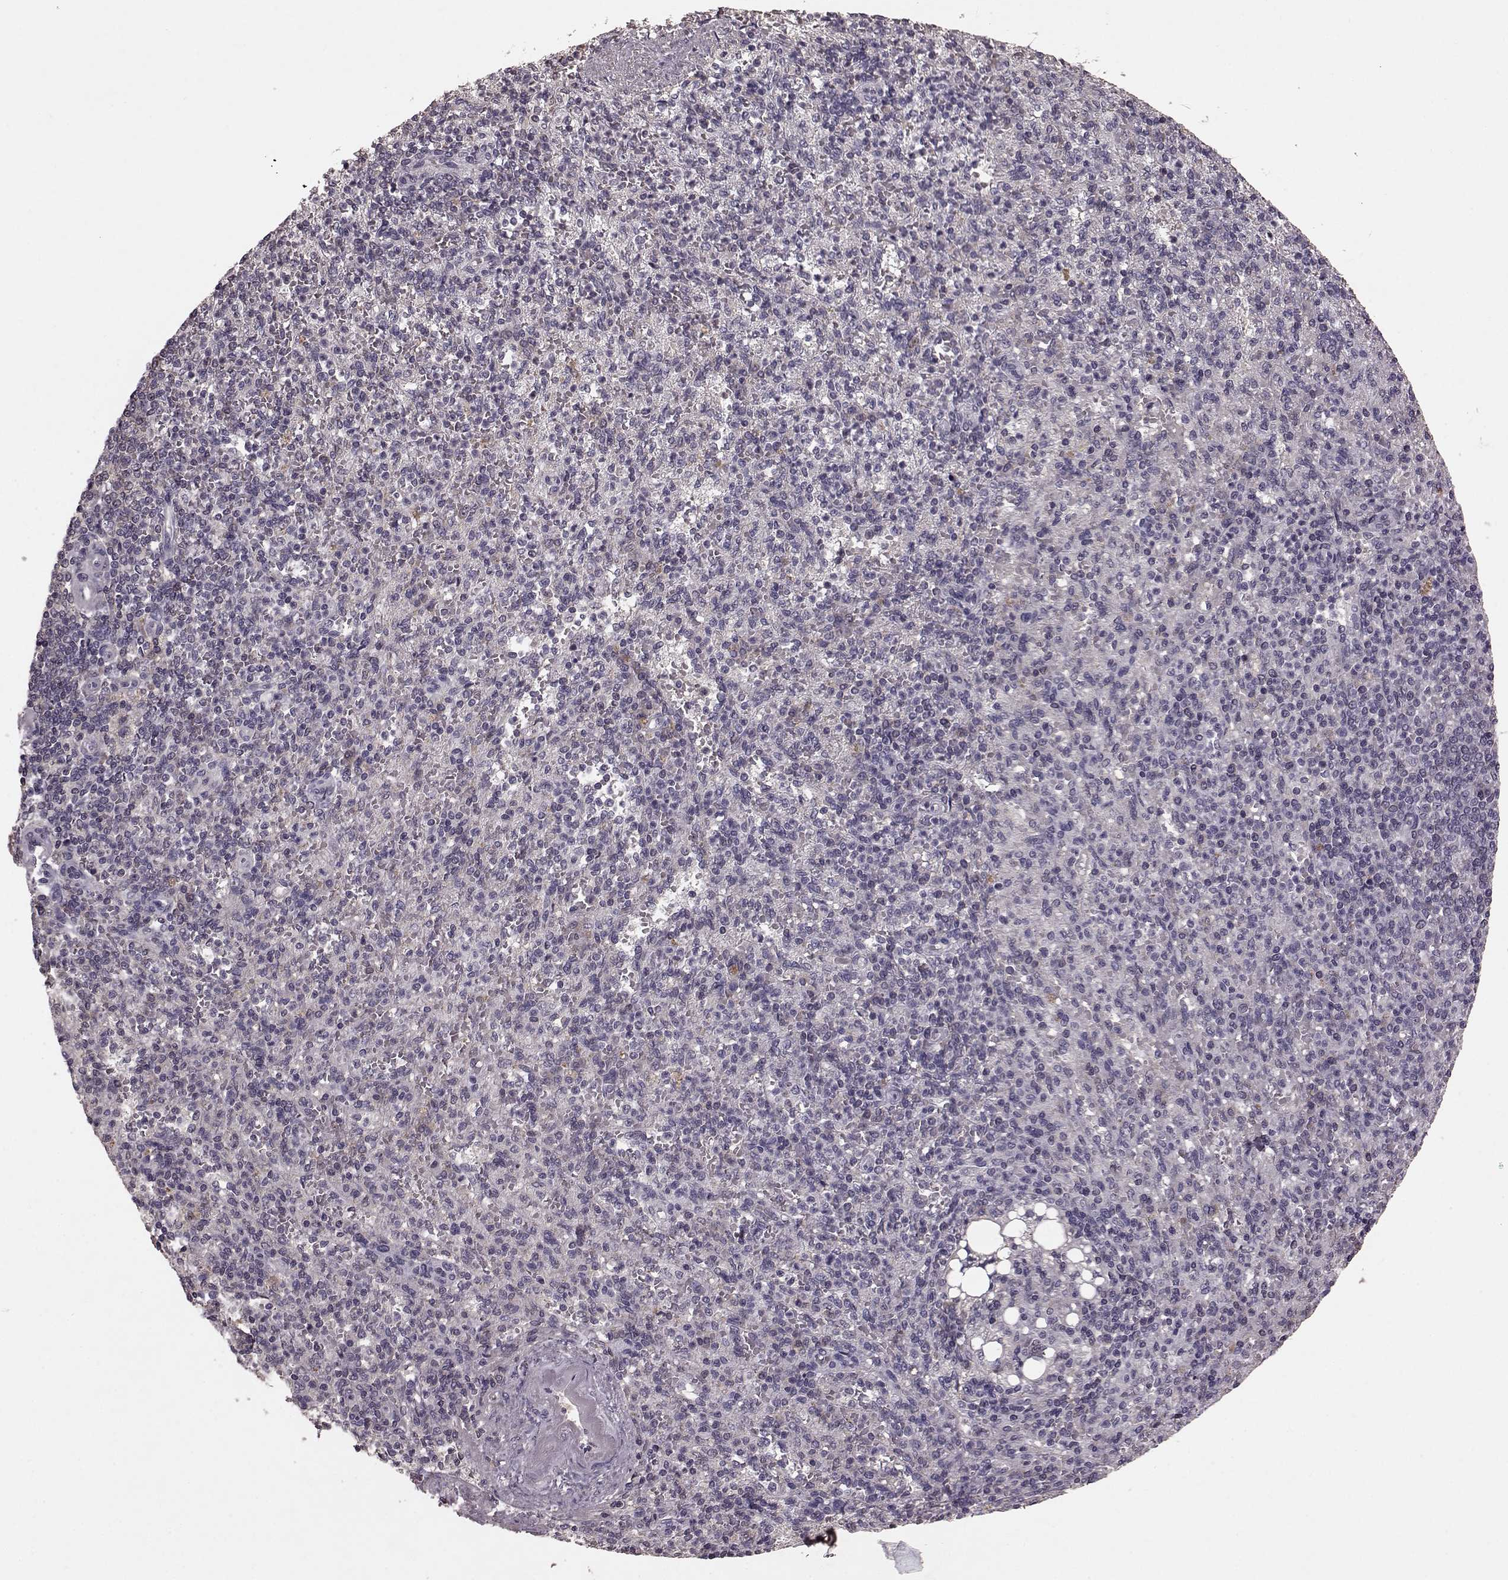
{"staining": {"intensity": "negative", "quantity": "none", "location": "none"}, "tissue": "spleen", "cell_type": "Cells in red pulp", "image_type": "normal", "snomed": [{"axis": "morphology", "description": "Normal tissue, NOS"}, {"axis": "topography", "description": "Spleen"}], "caption": "This is an immunohistochemistry (IHC) histopathology image of normal human spleen. There is no positivity in cells in red pulp.", "gene": "FRRS1L", "patient": {"sex": "female", "age": 74}}